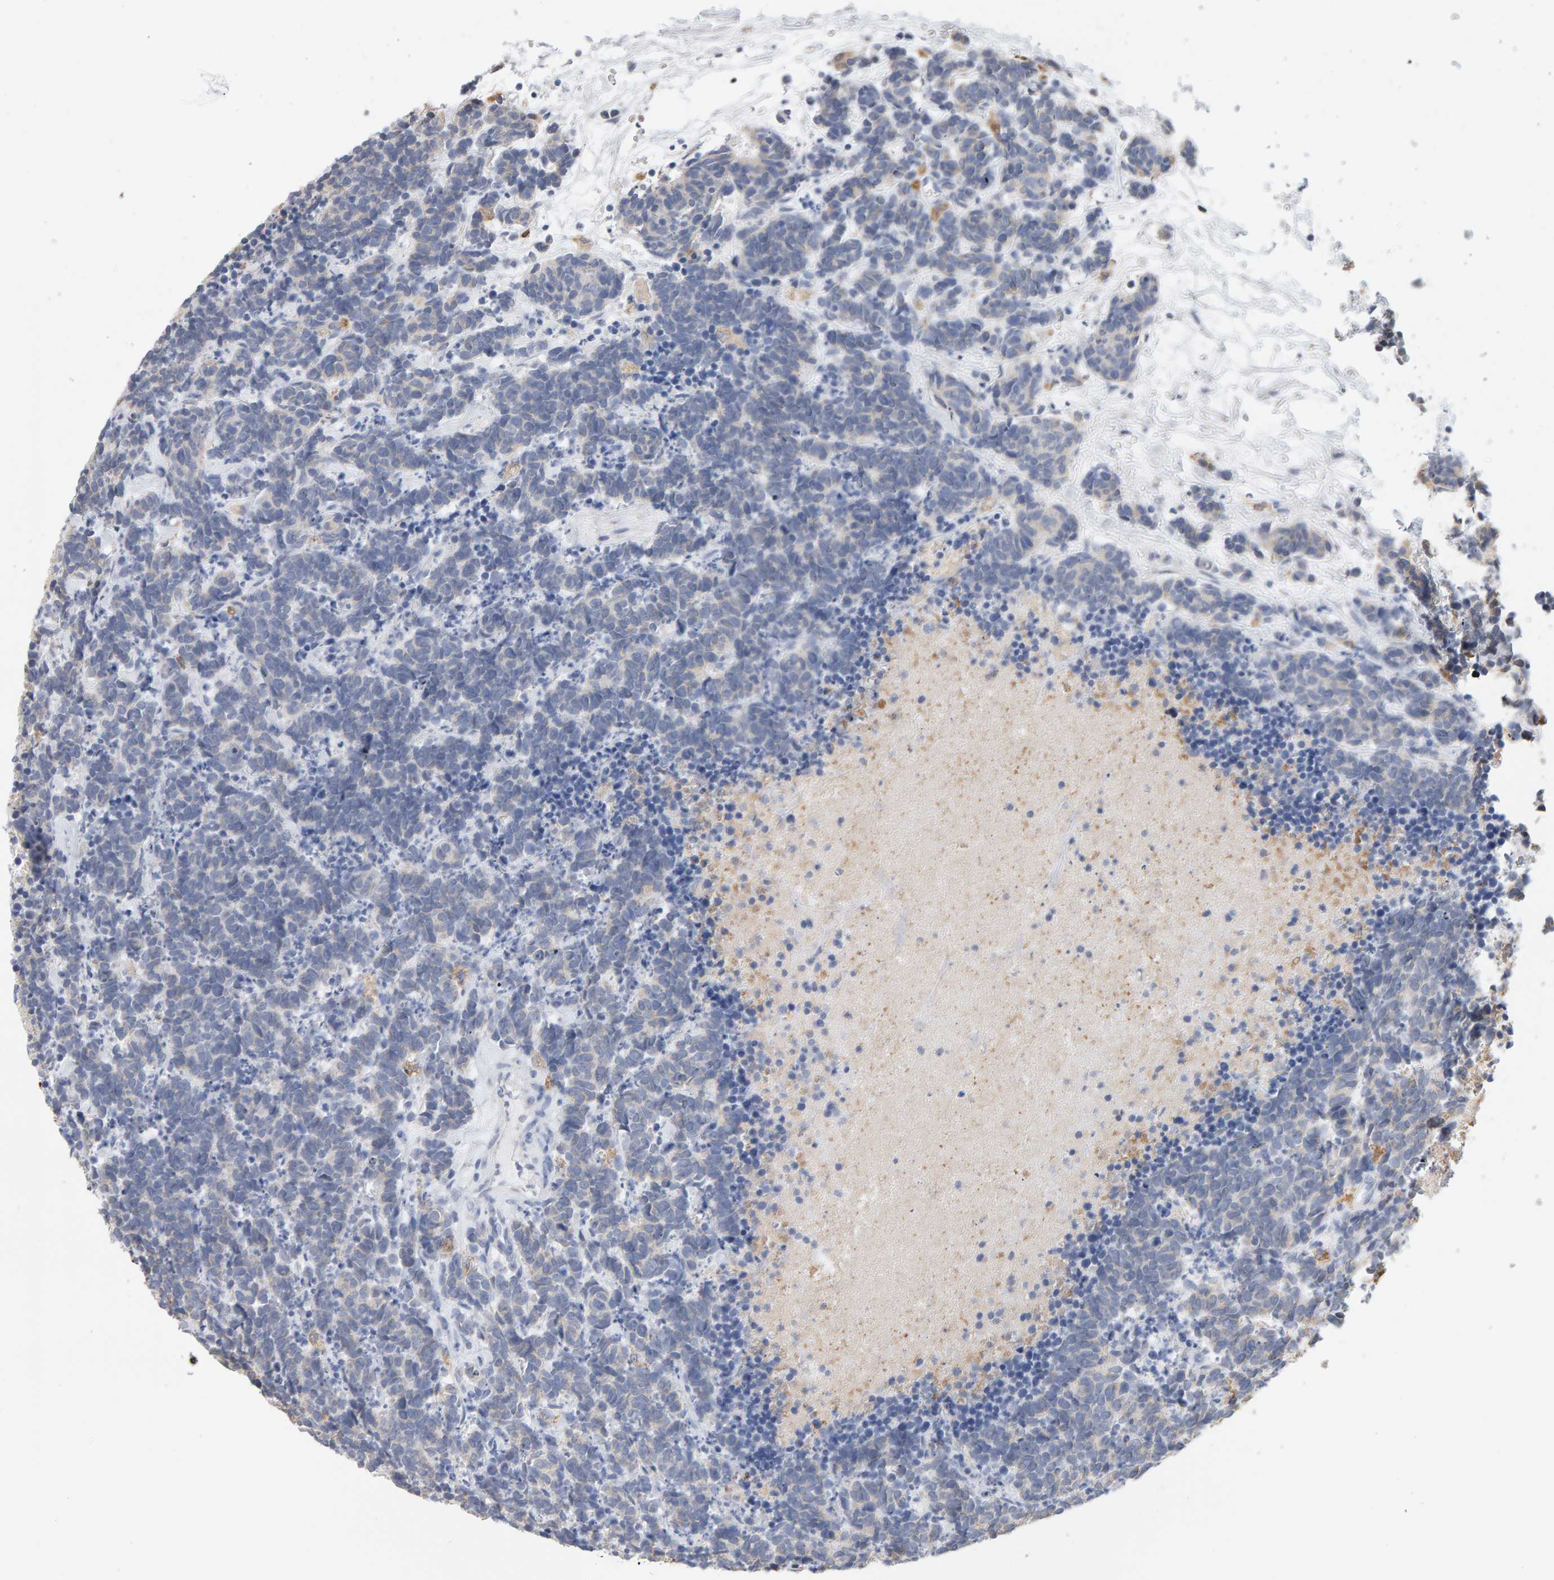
{"staining": {"intensity": "negative", "quantity": "none", "location": "none"}, "tissue": "carcinoid", "cell_type": "Tumor cells", "image_type": "cancer", "snomed": [{"axis": "morphology", "description": "Carcinoma, NOS"}, {"axis": "morphology", "description": "Carcinoid, malignant, NOS"}, {"axis": "topography", "description": "Urinary bladder"}], "caption": "Immunohistochemical staining of human carcinoid shows no significant expression in tumor cells.", "gene": "SGPL1", "patient": {"sex": "male", "age": 57}}